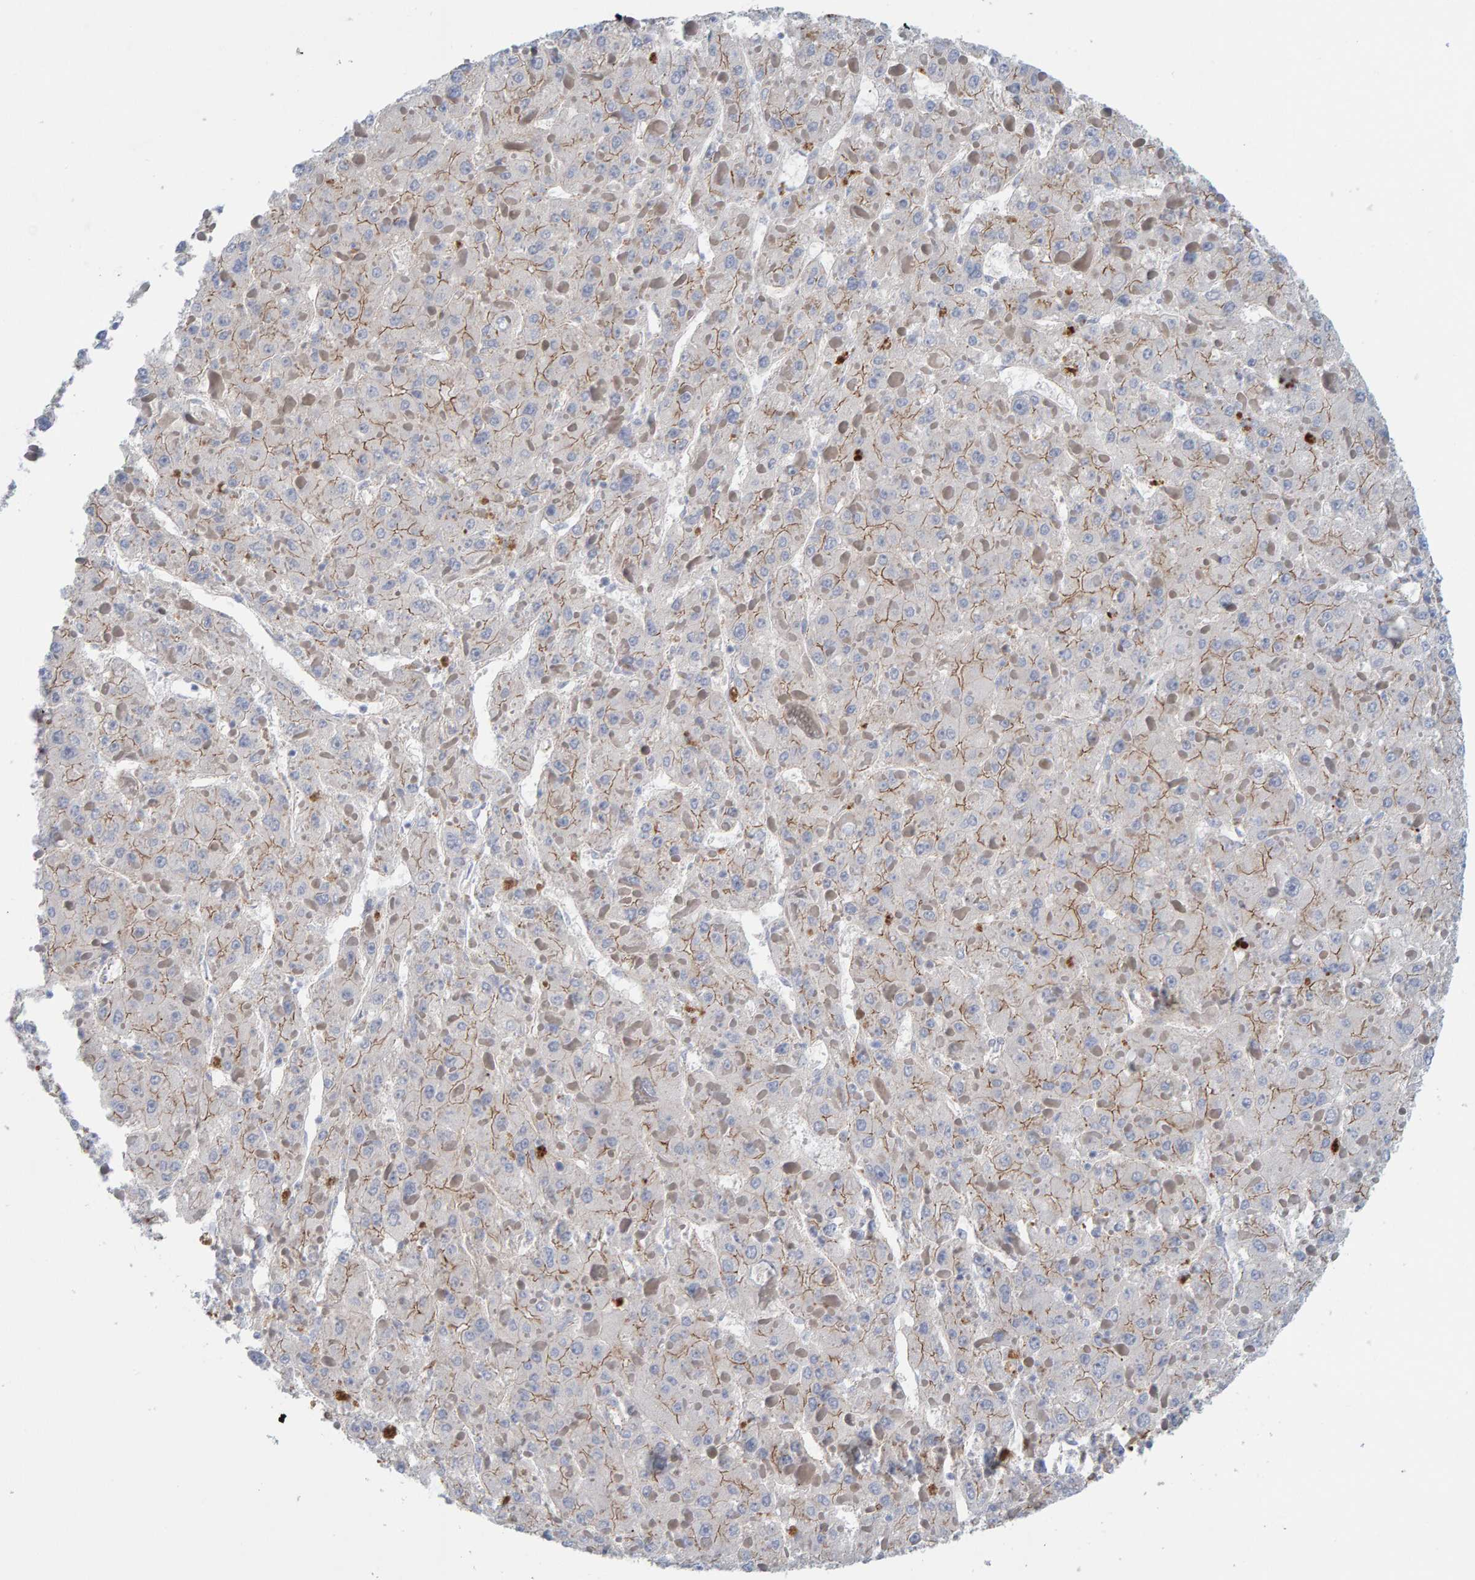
{"staining": {"intensity": "weak", "quantity": "<25%", "location": "cytoplasmic/membranous"}, "tissue": "liver cancer", "cell_type": "Tumor cells", "image_type": "cancer", "snomed": [{"axis": "morphology", "description": "Carcinoma, Hepatocellular, NOS"}, {"axis": "topography", "description": "Liver"}], "caption": "This is an IHC image of human liver cancer. There is no staining in tumor cells.", "gene": "KRBA2", "patient": {"sex": "female", "age": 73}}